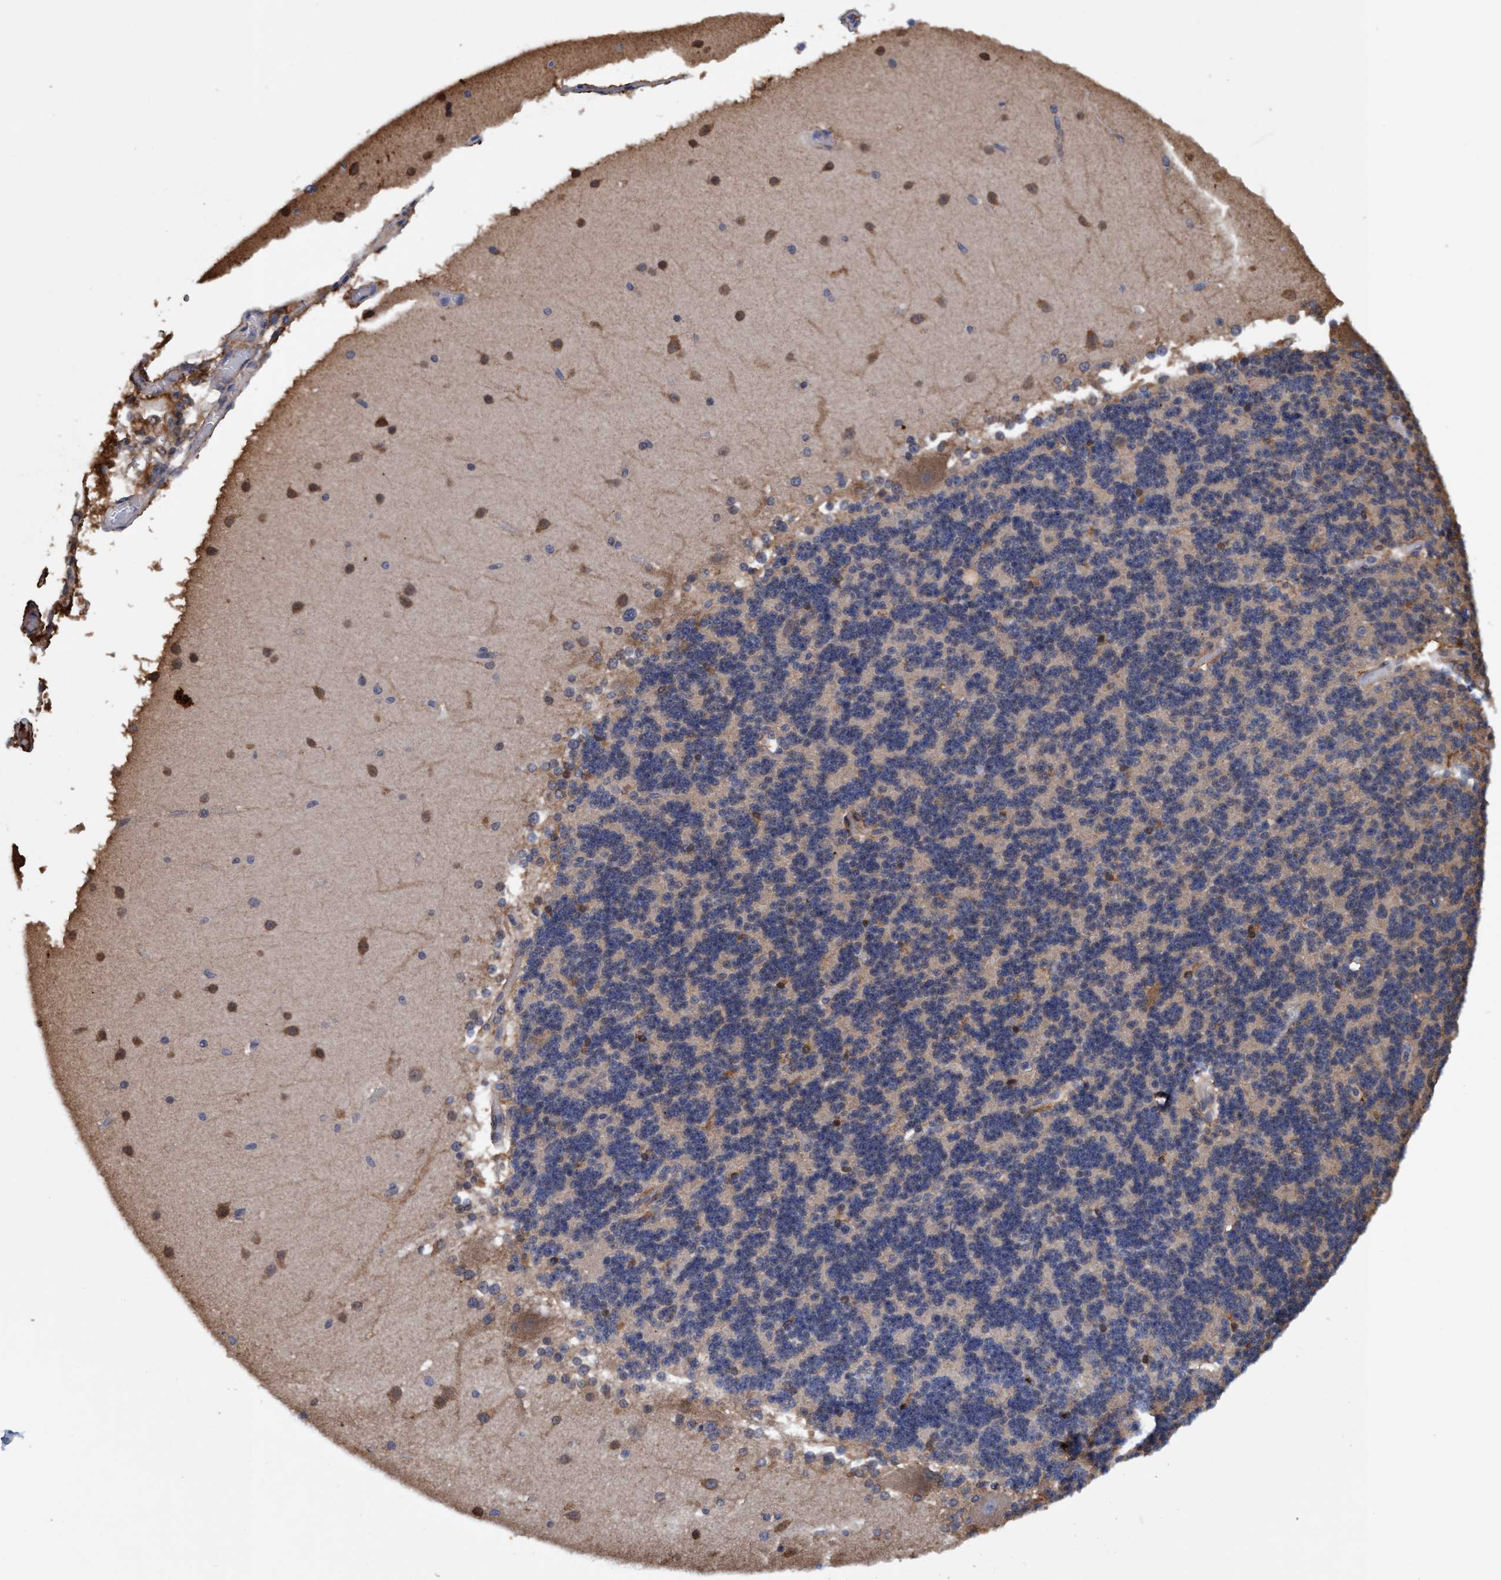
{"staining": {"intensity": "weak", "quantity": "<25%", "location": "cytoplasmic/membranous"}, "tissue": "cerebellum", "cell_type": "Cells in granular layer", "image_type": "normal", "snomed": [{"axis": "morphology", "description": "Normal tissue, NOS"}, {"axis": "topography", "description": "Cerebellum"}], "caption": "A photomicrograph of cerebellum stained for a protein exhibits no brown staining in cells in granular layer.", "gene": "CALCOCO2", "patient": {"sex": "female", "age": 19}}